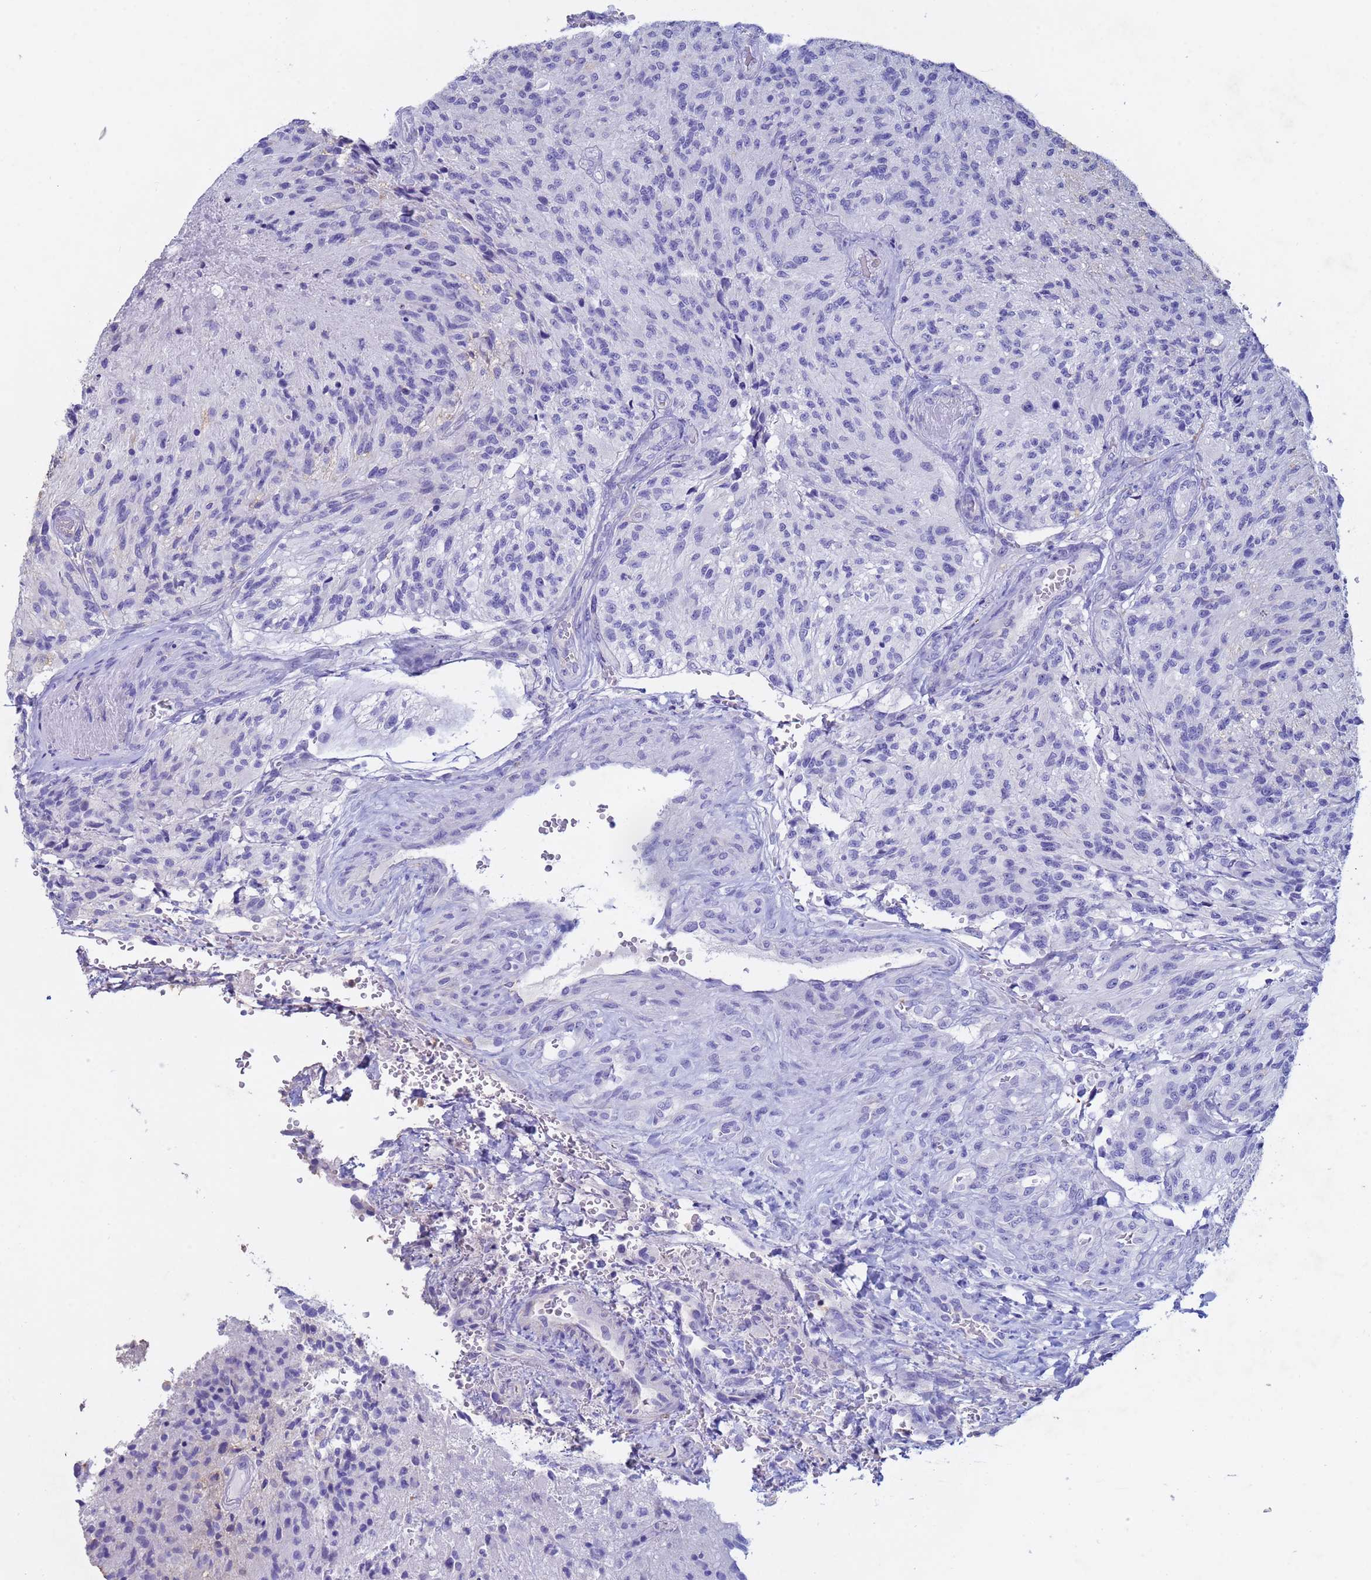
{"staining": {"intensity": "negative", "quantity": "none", "location": "none"}, "tissue": "glioma", "cell_type": "Tumor cells", "image_type": "cancer", "snomed": [{"axis": "morphology", "description": "Normal tissue, NOS"}, {"axis": "morphology", "description": "Glioma, malignant, High grade"}, {"axis": "topography", "description": "Cerebral cortex"}], "caption": "This is a micrograph of immunohistochemistry (IHC) staining of glioma, which shows no staining in tumor cells.", "gene": "CSTB", "patient": {"sex": "male", "age": 56}}